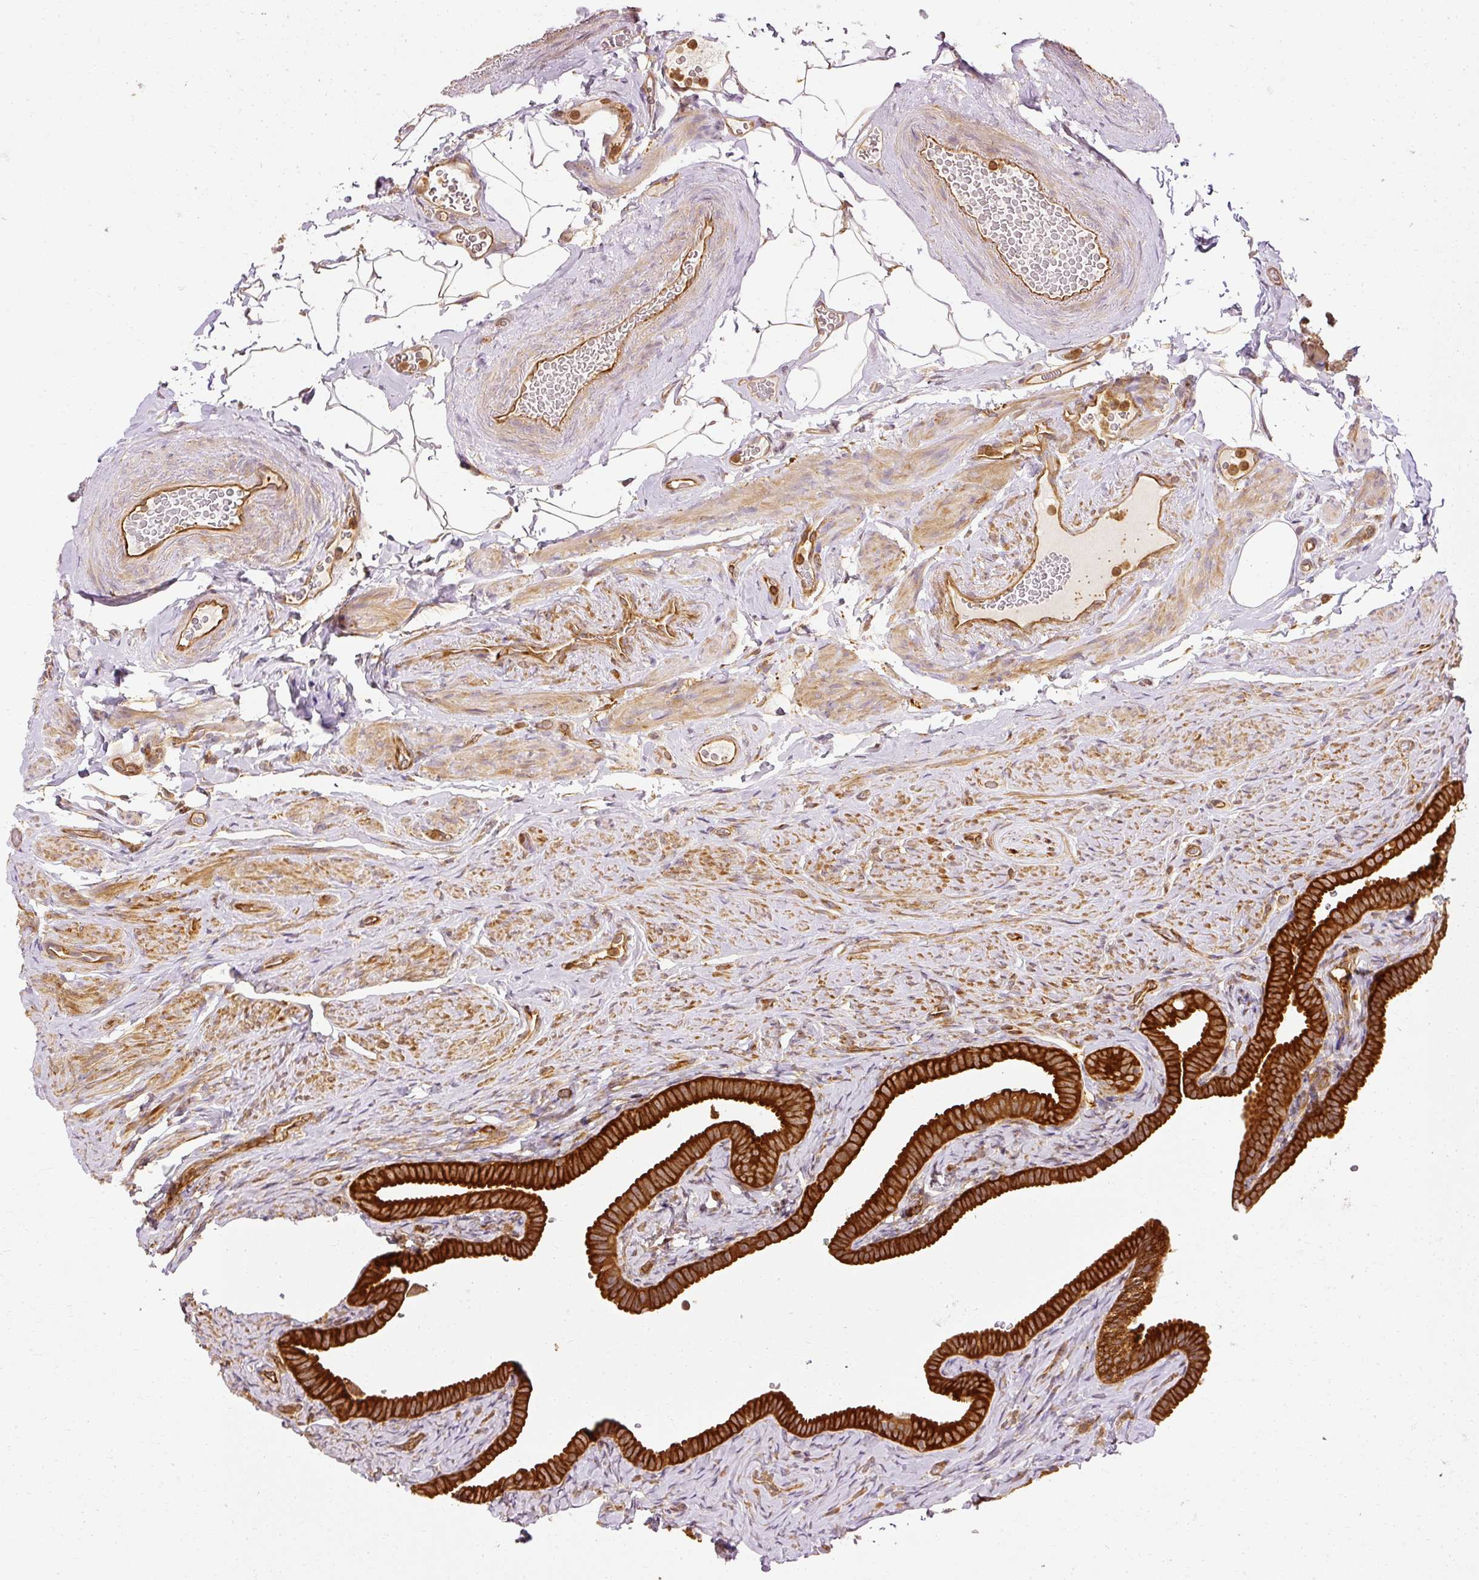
{"staining": {"intensity": "strong", "quantity": ">75%", "location": "cytoplasmic/membranous"}, "tissue": "fallopian tube", "cell_type": "Glandular cells", "image_type": "normal", "snomed": [{"axis": "morphology", "description": "Normal tissue, NOS"}, {"axis": "topography", "description": "Fallopian tube"}], "caption": "This is a photomicrograph of immunohistochemistry staining of normal fallopian tube, which shows strong expression in the cytoplasmic/membranous of glandular cells.", "gene": "ARMH3", "patient": {"sex": "female", "age": 69}}